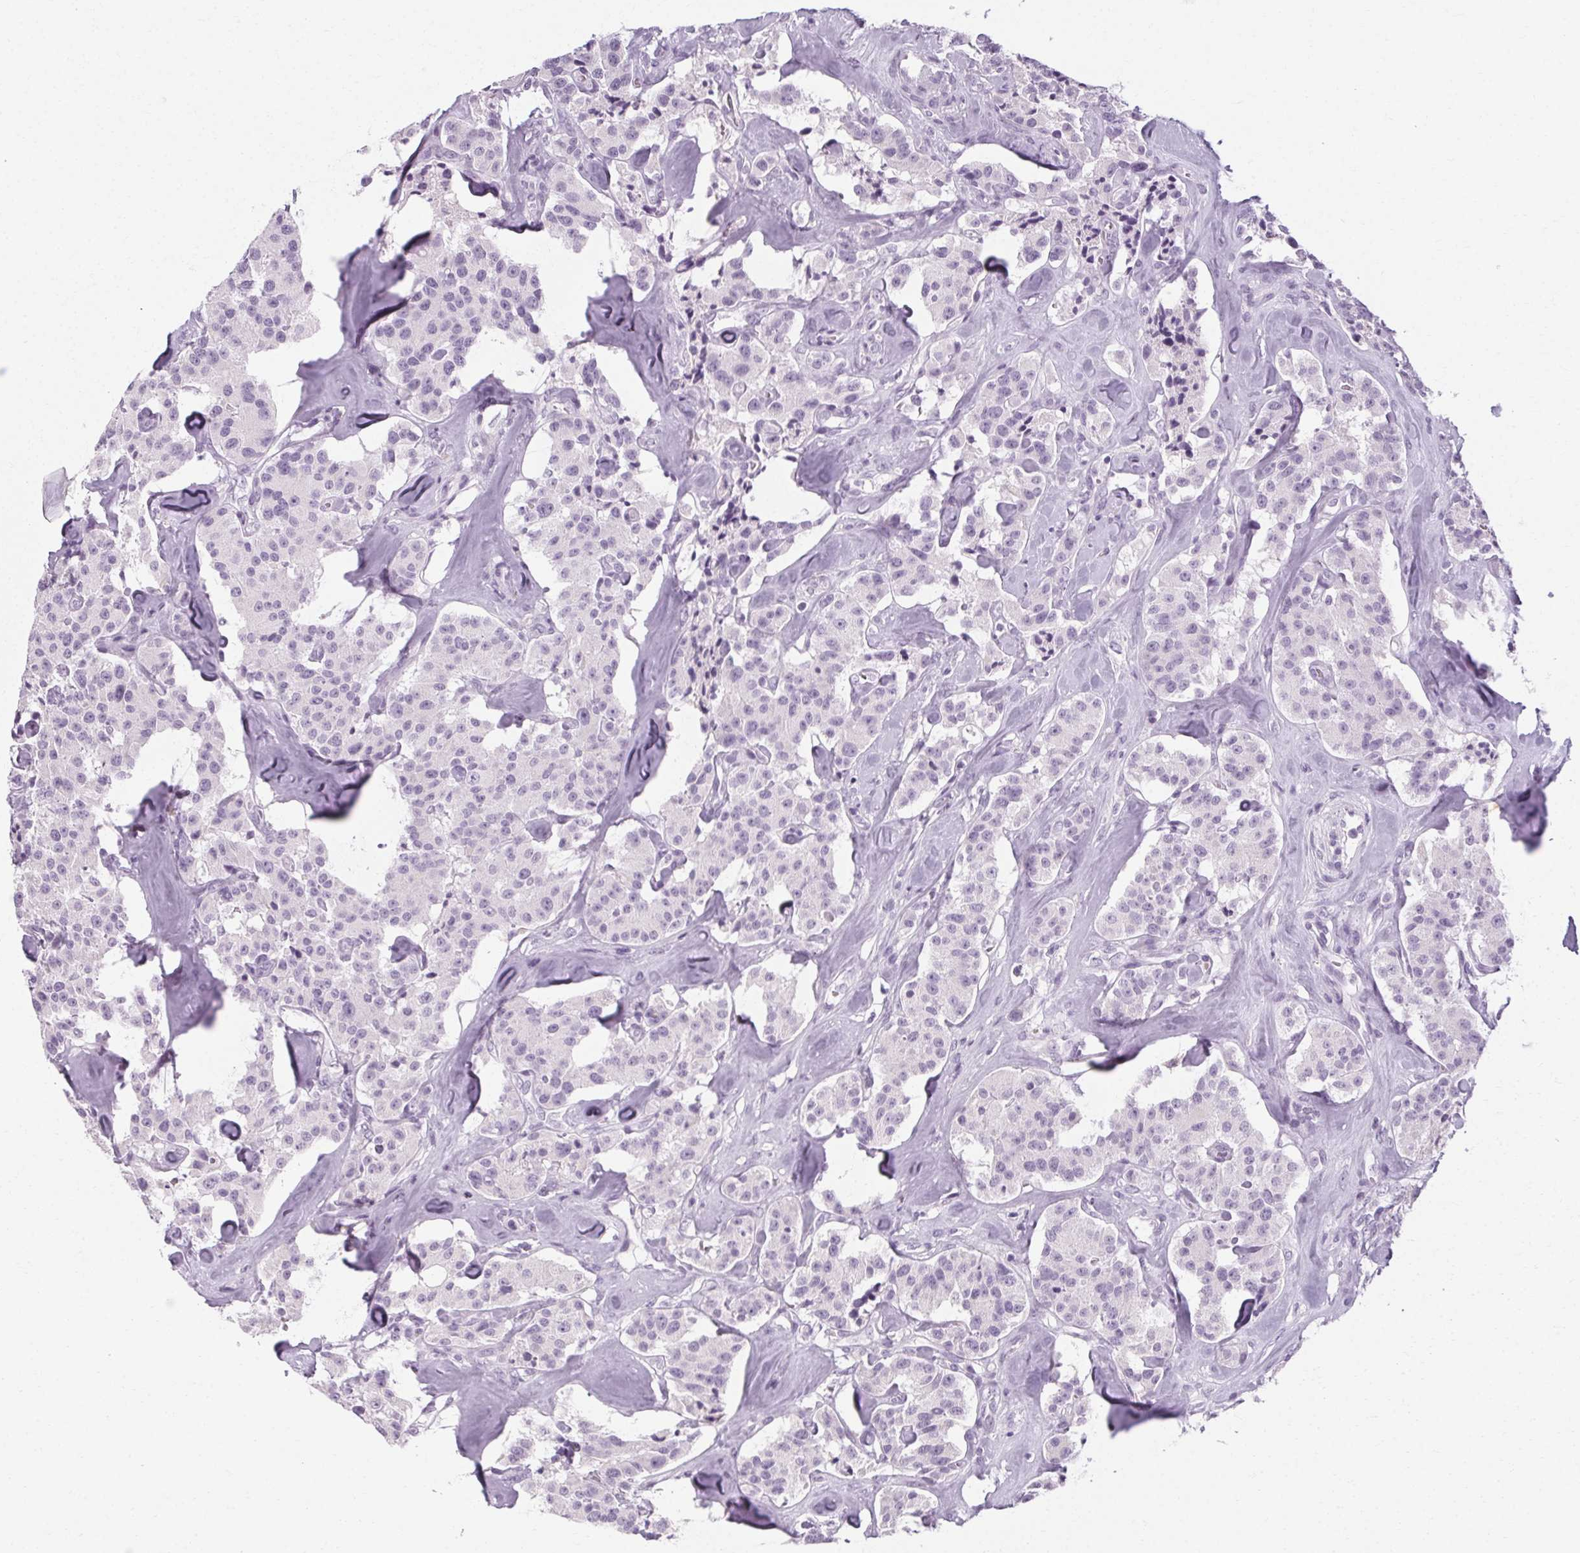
{"staining": {"intensity": "negative", "quantity": "none", "location": "none"}, "tissue": "carcinoid", "cell_type": "Tumor cells", "image_type": "cancer", "snomed": [{"axis": "morphology", "description": "Carcinoid, malignant, NOS"}, {"axis": "topography", "description": "Pancreas"}], "caption": "The photomicrograph shows no significant staining in tumor cells of malignant carcinoid.", "gene": "POMC", "patient": {"sex": "male", "age": 41}}